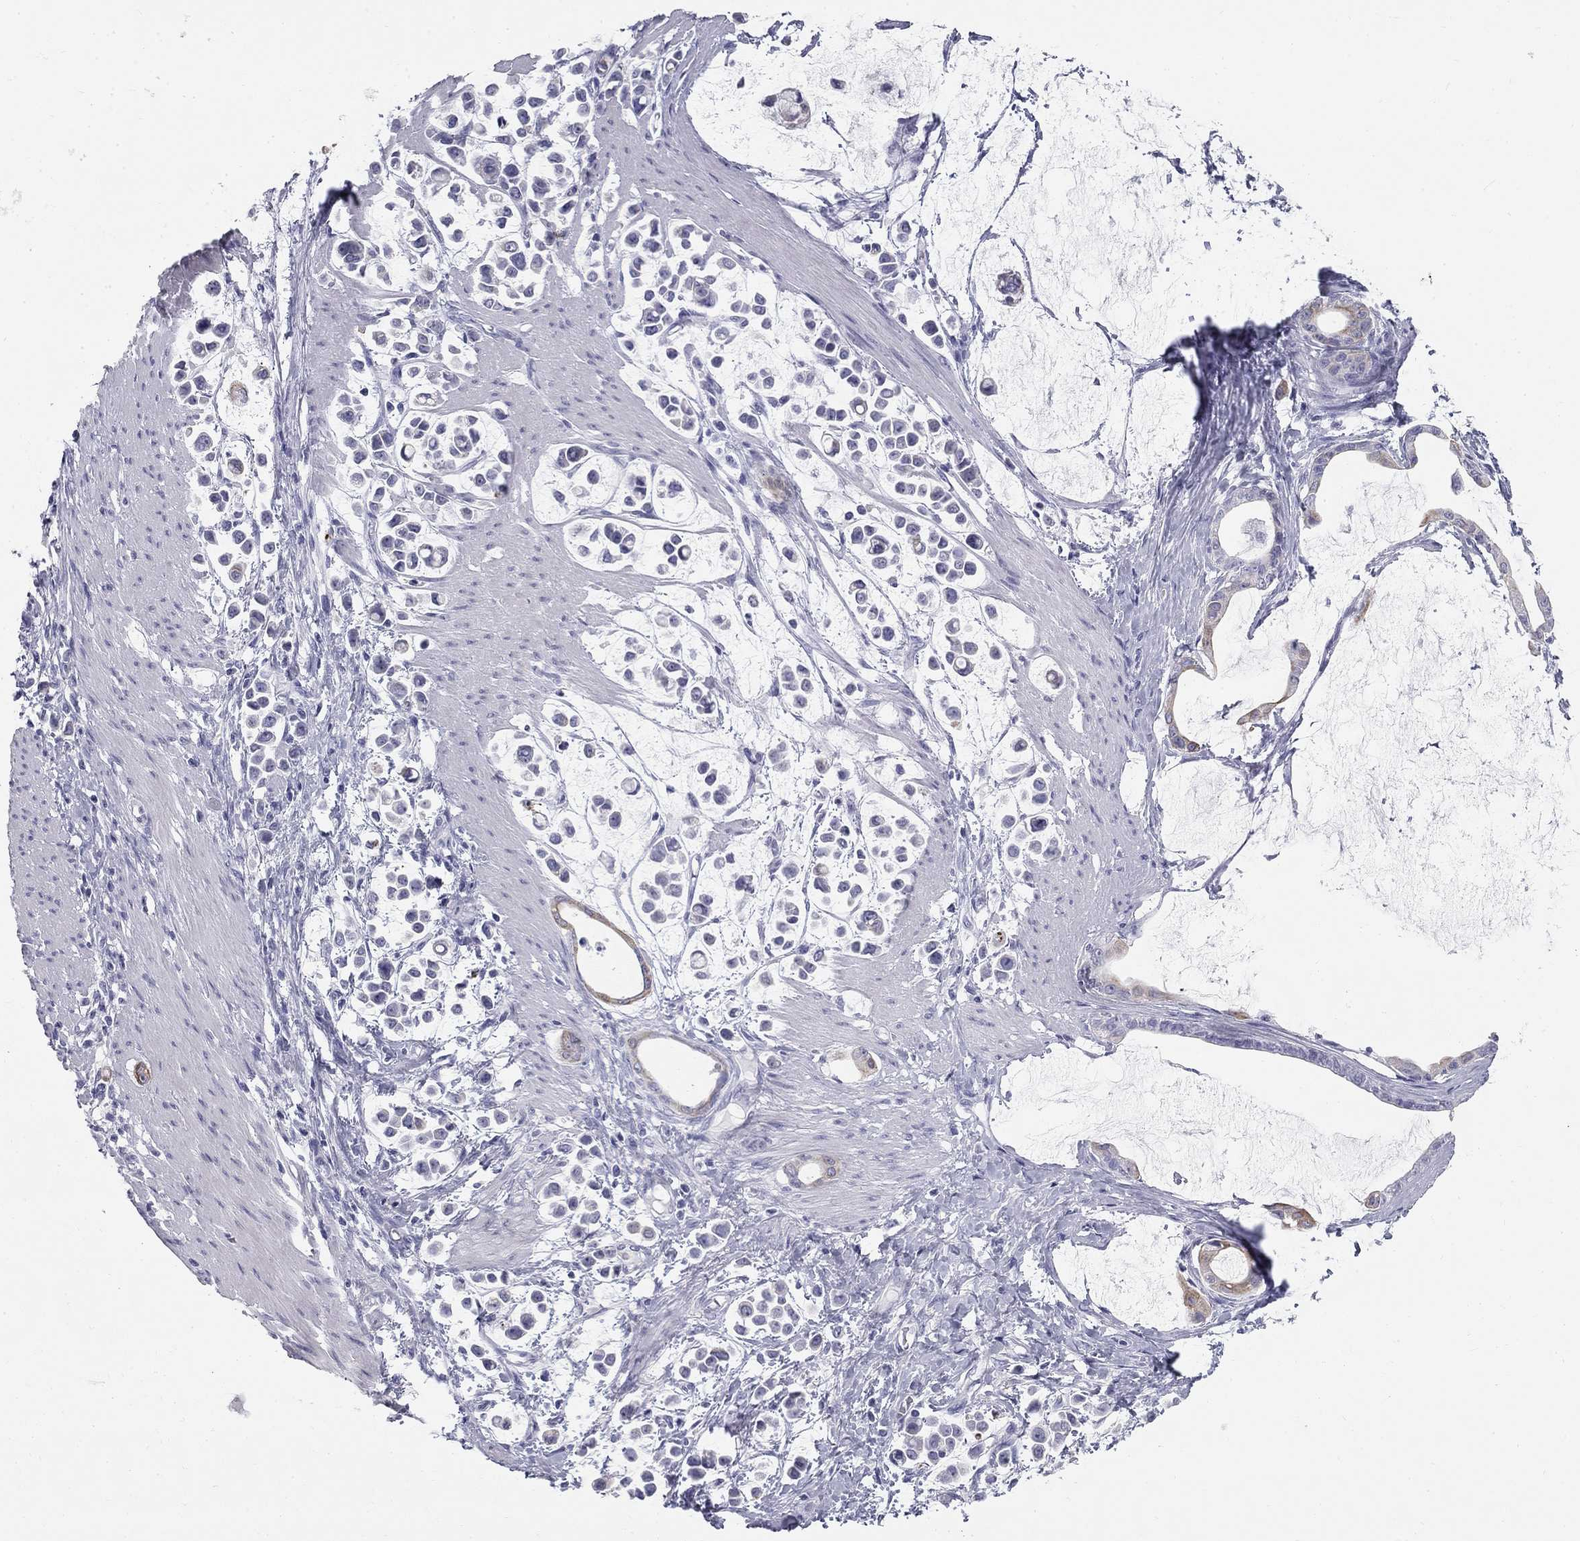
{"staining": {"intensity": "negative", "quantity": "none", "location": "none"}, "tissue": "stomach cancer", "cell_type": "Tumor cells", "image_type": "cancer", "snomed": [{"axis": "morphology", "description": "Adenocarcinoma, NOS"}, {"axis": "topography", "description": "Stomach"}], "caption": "A high-resolution micrograph shows immunohistochemistry (IHC) staining of stomach cancer, which exhibits no significant expression in tumor cells. (Brightfield microscopy of DAB (3,3'-diaminobenzidine) immunohistochemistry at high magnification).", "gene": "SULT2B1", "patient": {"sex": "male", "age": 82}}